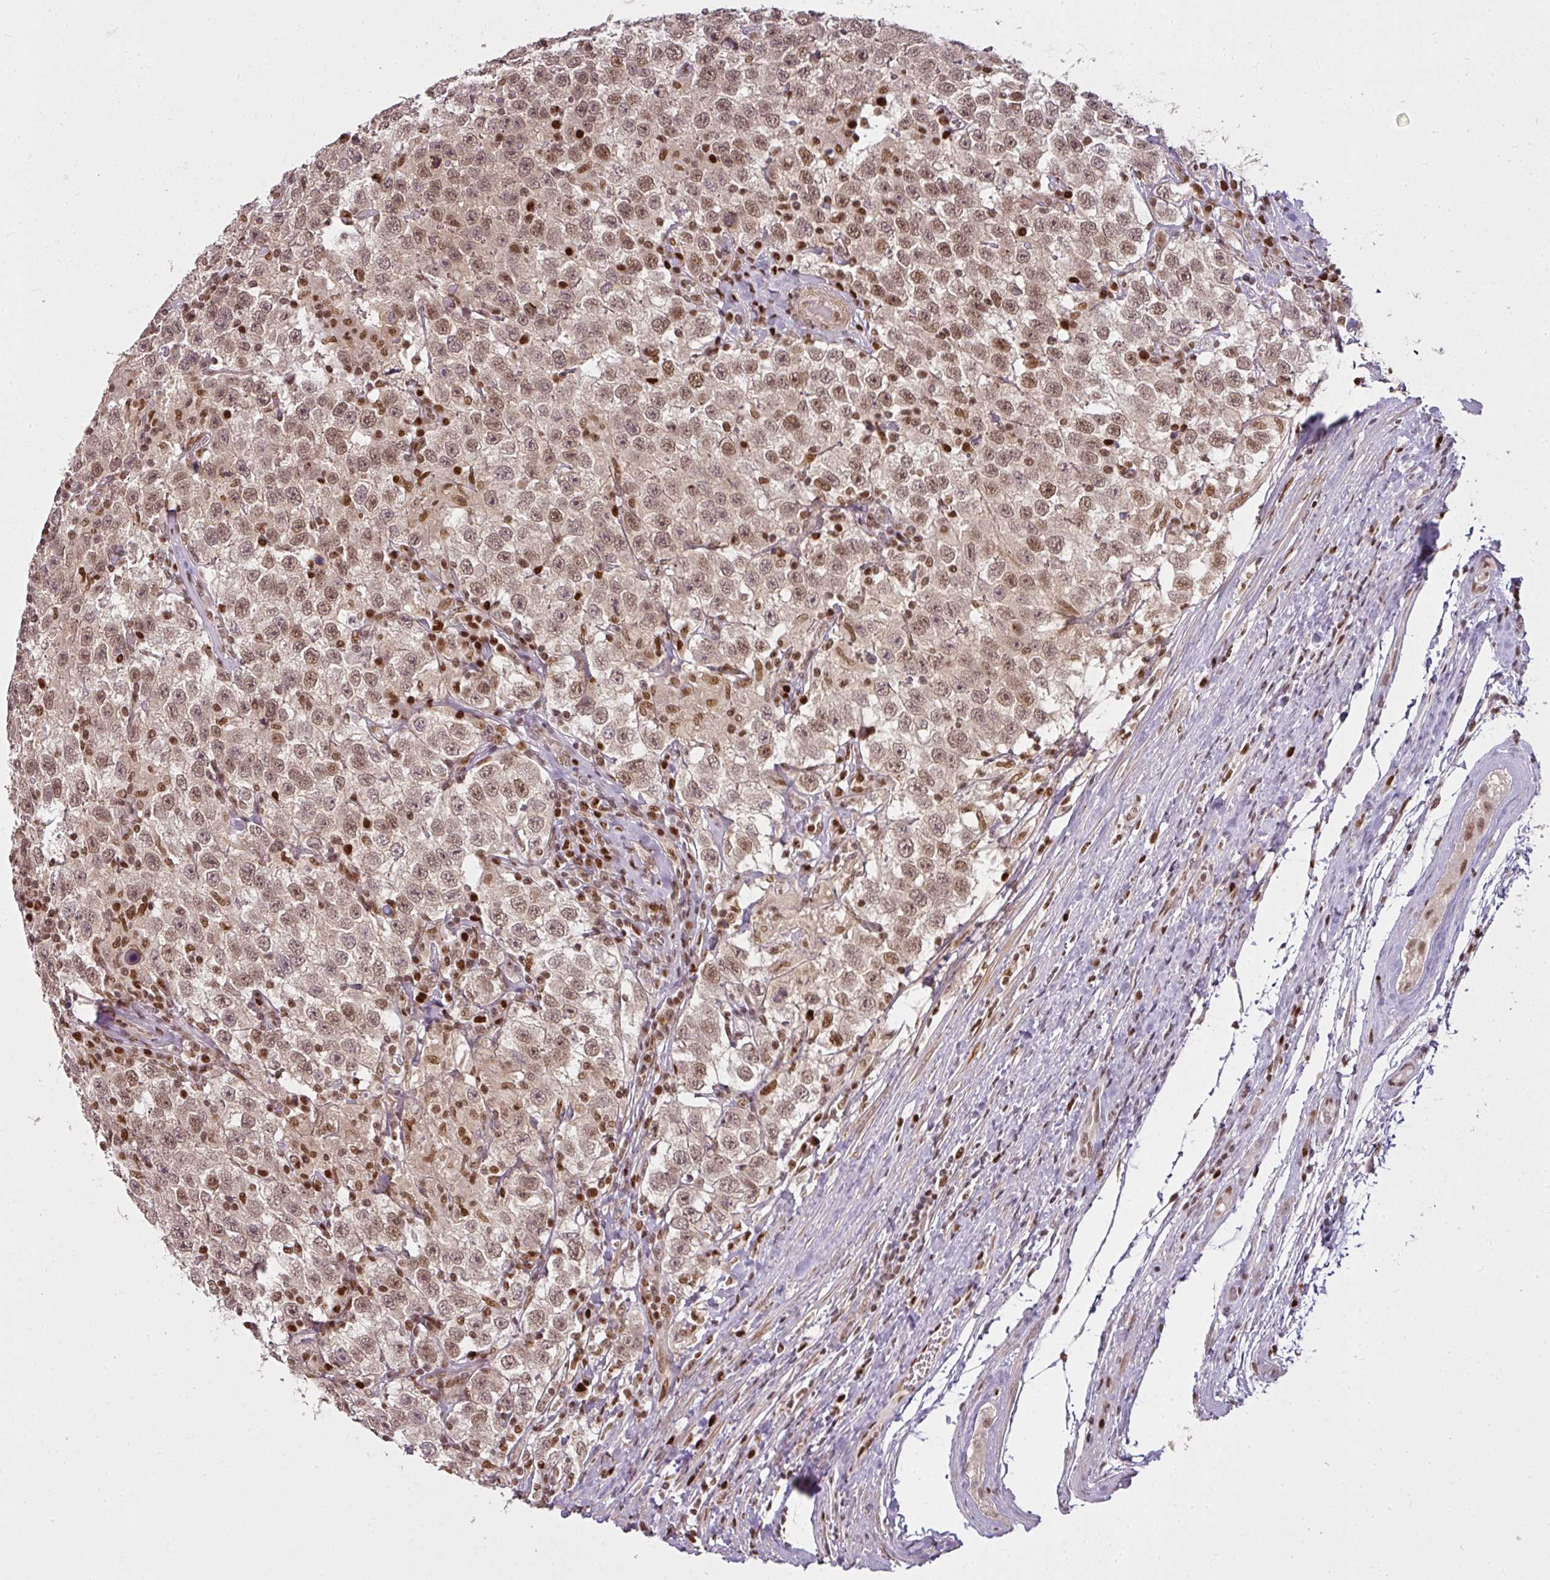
{"staining": {"intensity": "moderate", "quantity": ">75%", "location": "nuclear"}, "tissue": "testis cancer", "cell_type": "Tumor cells", "image_type": "cancer", "snomed": [{"axis": "morphology", "description": "Seminoma, NOS"}, {"axis": "topography", "description": "Testis"}], "caption": "Immunohistochemistry (DAB (3,3'-diaminobenzidine)) staining of human testis cancer (seminoma) reveals moderate nuclear protein staining in about >75% of tumor cells.", "gene": "GPRIN2", "patient": {"sex": "male", "age": 41}}